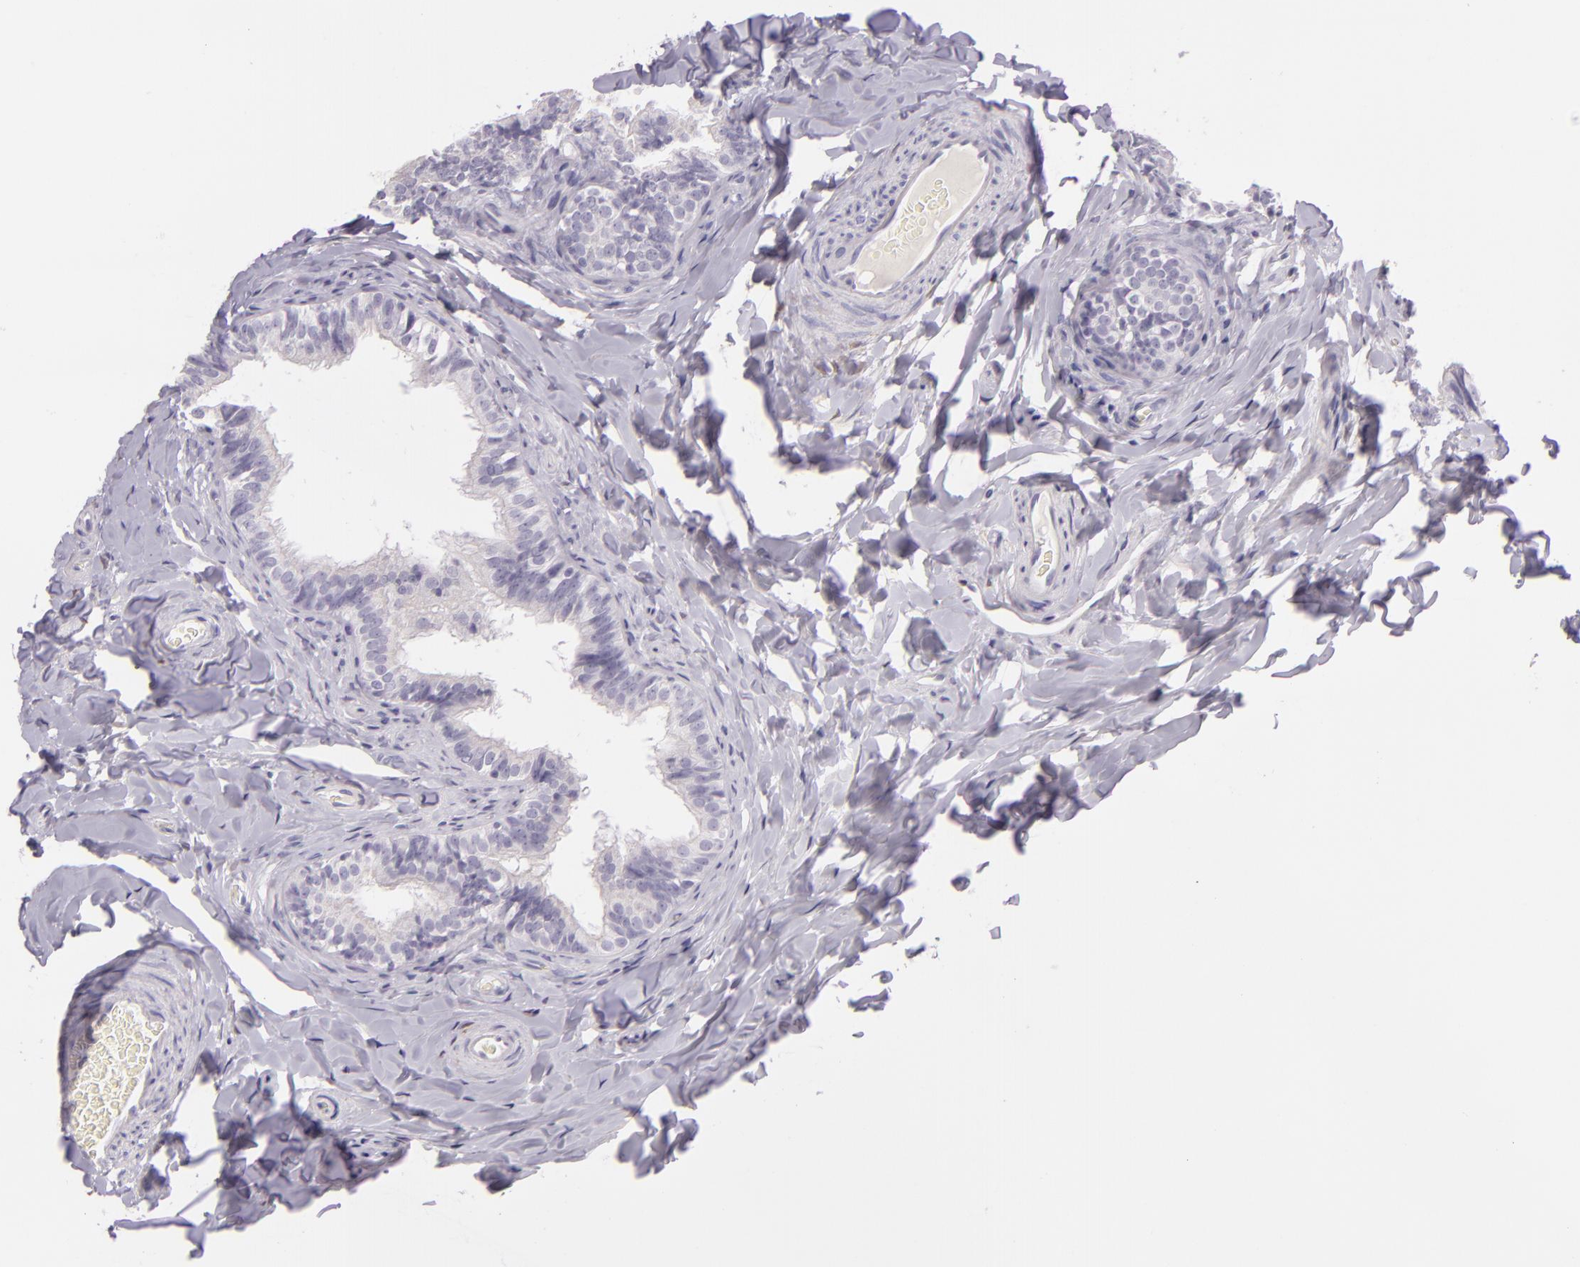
{"staining": {"intensity": "negative", "quantity": "none", "location": "none"}, "tissue": "epididymis", "cell_type": "Glandular cells", "image_type": "normal", "snomed": [{"axis": "morphology", "description": "Normal tissue, NOS"}, {"axis": "topography", "description": "Epididymis"}], "caption": "Glandular cells show no significant expression in benign epididymis. (Stains: DAB immunohistochemistry with hematoxylin counter stain, Microscopy: brightfield microscopy at high magnification).", "gene": "CBS", "patient": {"sex": "male", "age": 26}}